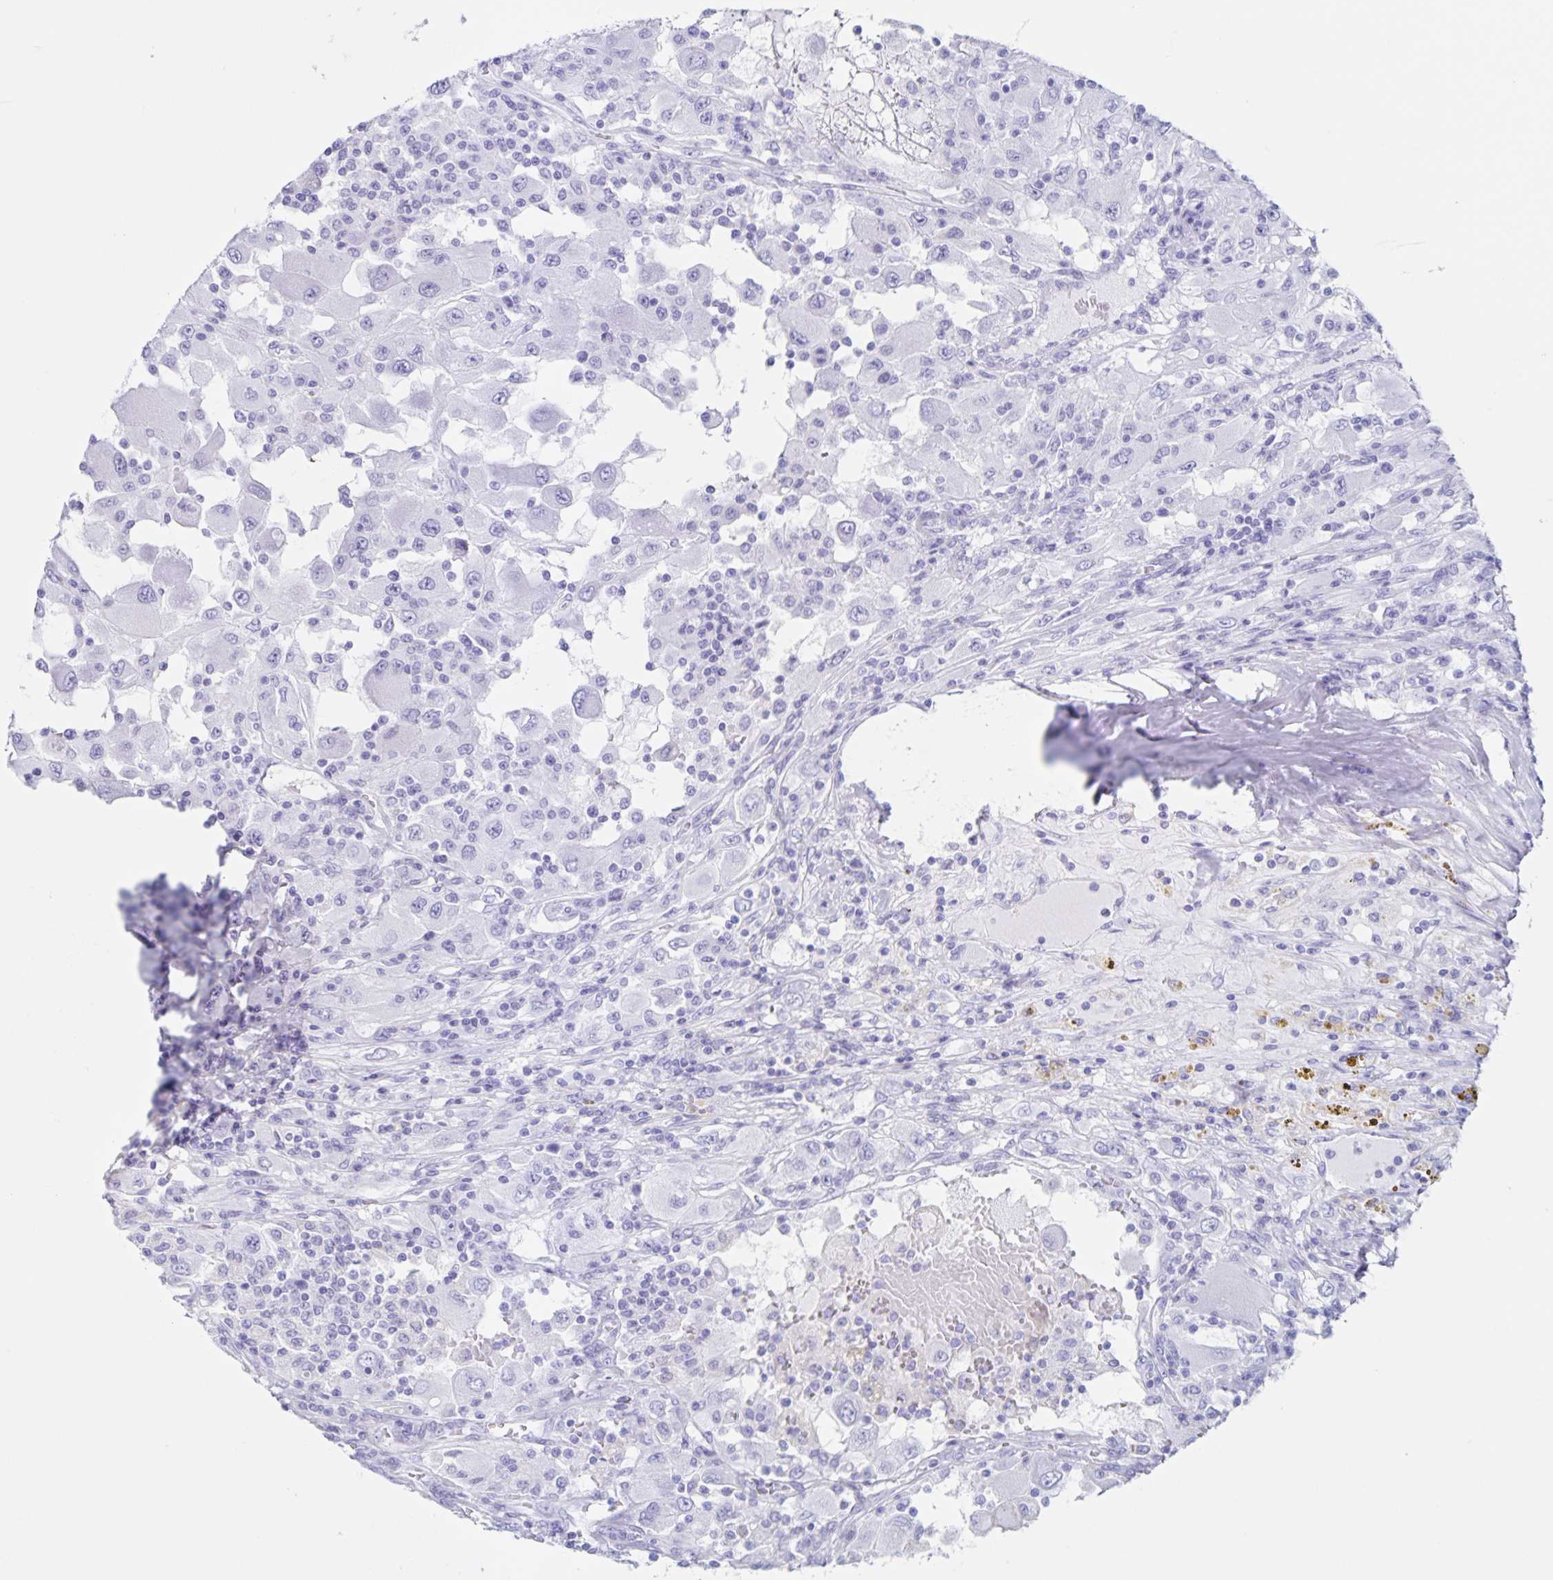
{"staining": {"intensity": "negative", "quantity": "none", "location": "none"}, "tissue": "renal cancer", "cell_type": "Tumor cells", "image_type": "cancer", "snomed": [{"axis": "morphology", "description": "Adenocarcinoma, NOS"}, {"axis": "topography", "description": "Kidney"}], "caption": "This is a histopathology image of immunohistochemistry staining of renal adenocarcinoma, which shows no staining in tumor cells. (DAB immunohistochemistry (IHC), high magnification).", "gene": "C12orf56", "patient": {"sex": "female", "age": 67}}